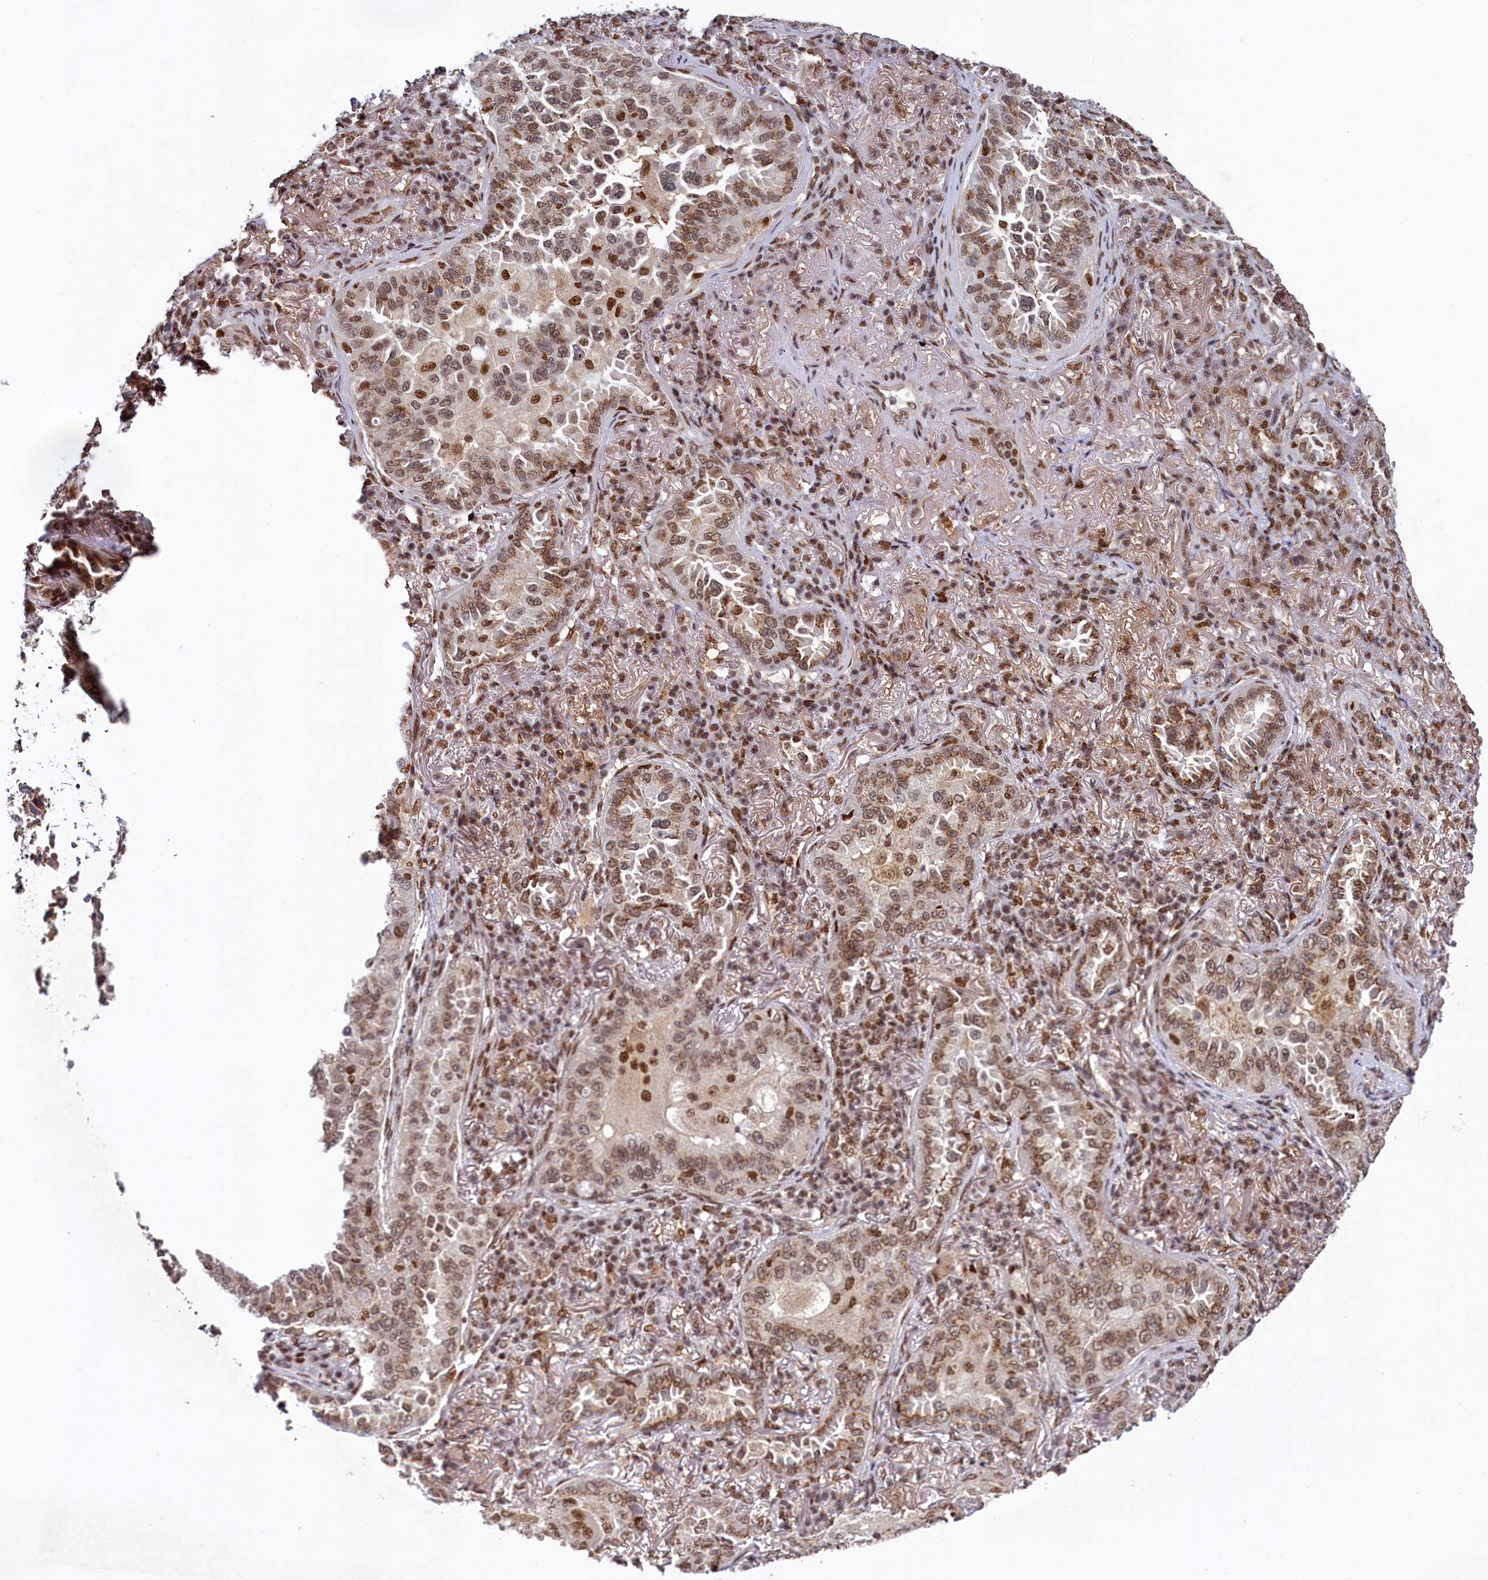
{"staining": {"intensity": "moderate", "quantity": ">75%", "location": "nuclear"}, "tissue": "lung cancer", "cell_type": "Tumor cells", "image_type": "cancer", "snomed": [{"axis": "morphology", "description": "Adenocarcinoma, NOS"}, {"axis": "topography", "description": "Lung"}], "caption": "Immunohistochemistry image of neoplastic tissue: lung adenocarcinoma stained using IHC exhibits medium levels of moderate protein expression localized specifically in the nuclear of tumor cells, appearing as a nuclear brown color.", "gene": "PPHLN1", "patient": {"sex": "female", "age": 69}}